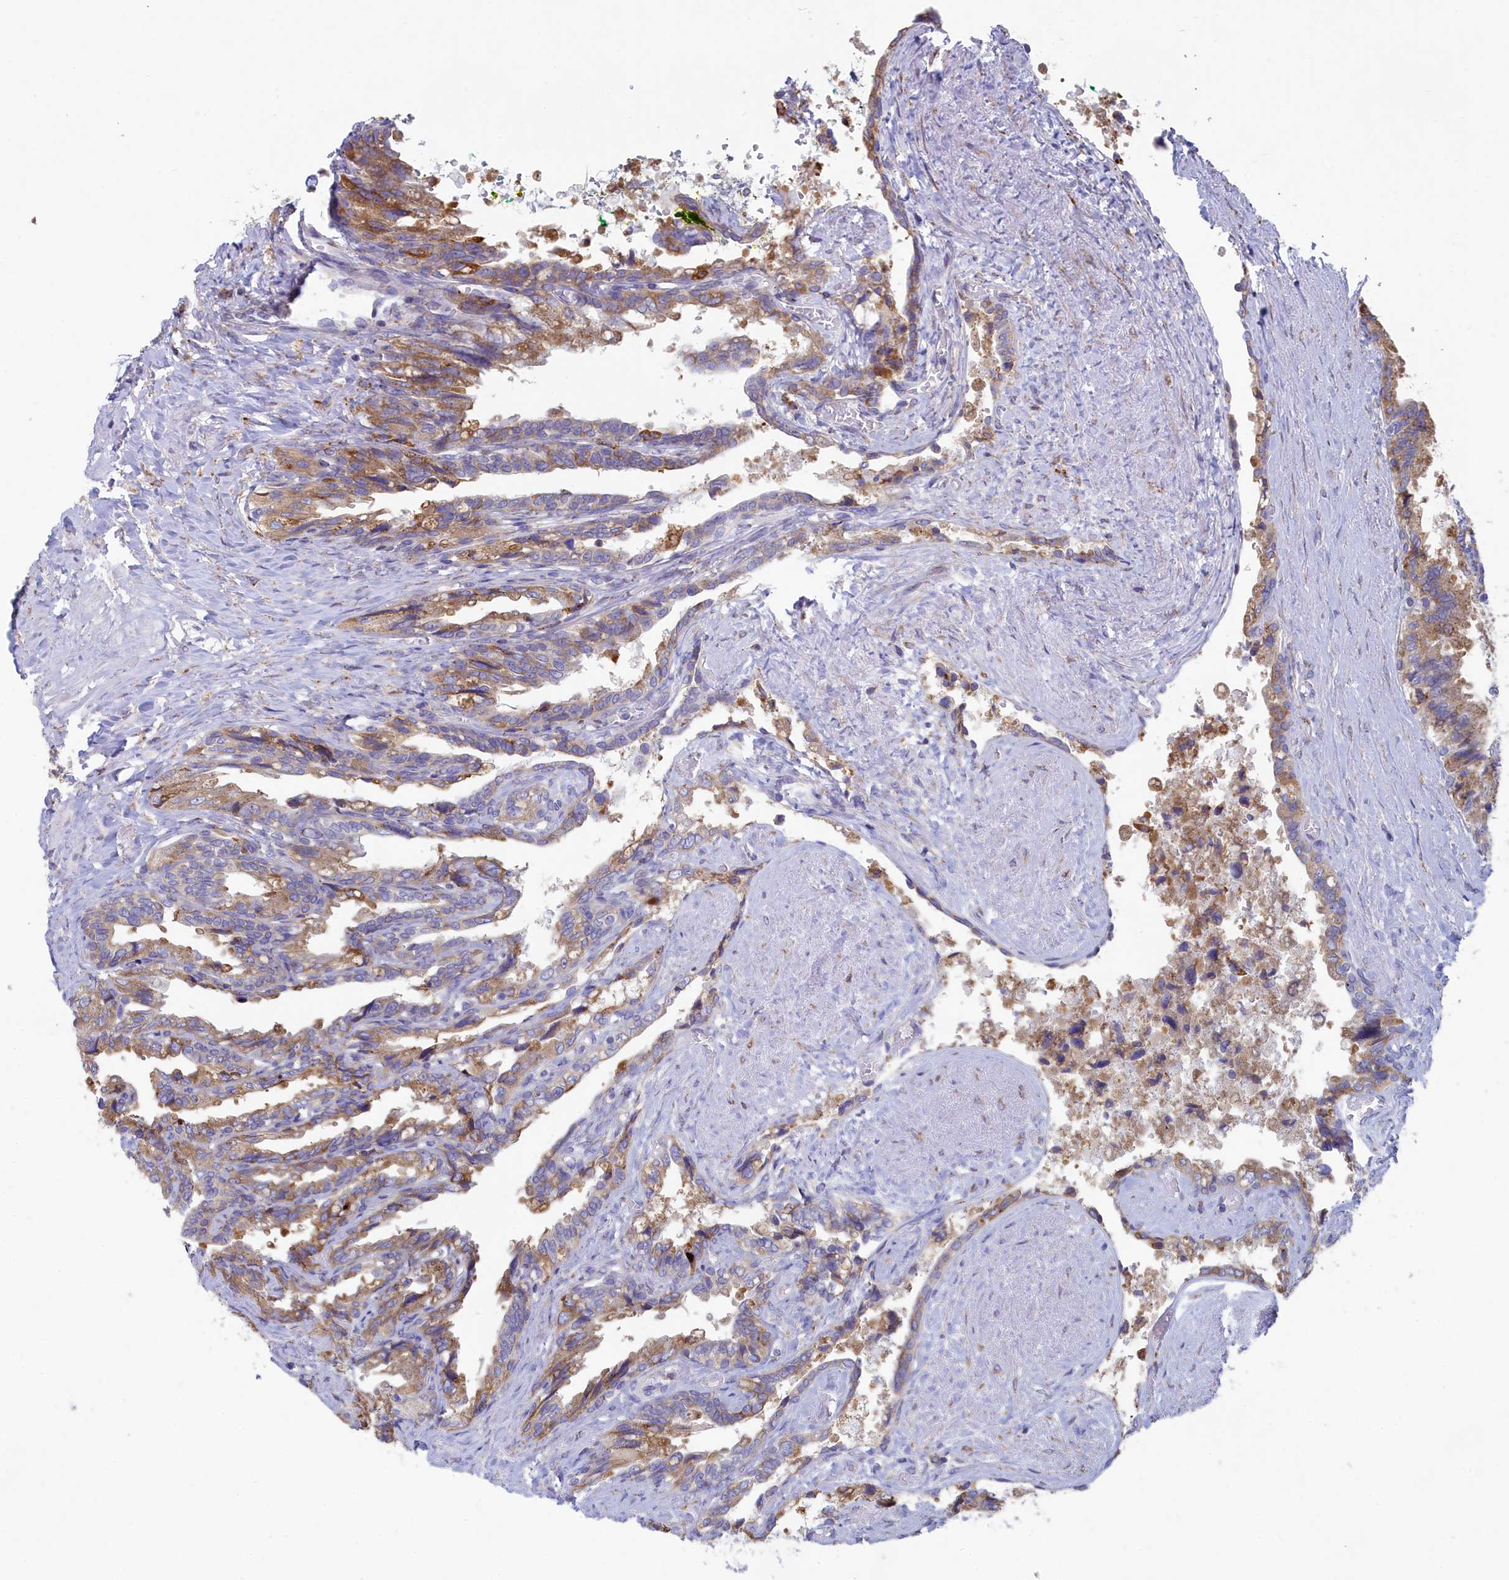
{"staining": {"intensity": "moderate", "quantity": "25%-75%", "location": "cytoplasmic/membranous"}, "tissue": "seminal vesicle", "cell_type": "Glandular cells", "image_type": "normal", "snomed": [{"axis": "morphology", "description": "Normal tissue, NOS"}, {"axis": "topography", "description": "Seminal veicle"}, {"axis": "topography", "description": "Peripheral nerve tissue"}], "caption": "Human seminal vesicle stained for a protein (brown) demonstrates moderate cytoplasmic/membranous positive expression in about 25%-75% of glandular cells.", "gene": "WDR35", "patient": {"sex": "male", "age": 60}}